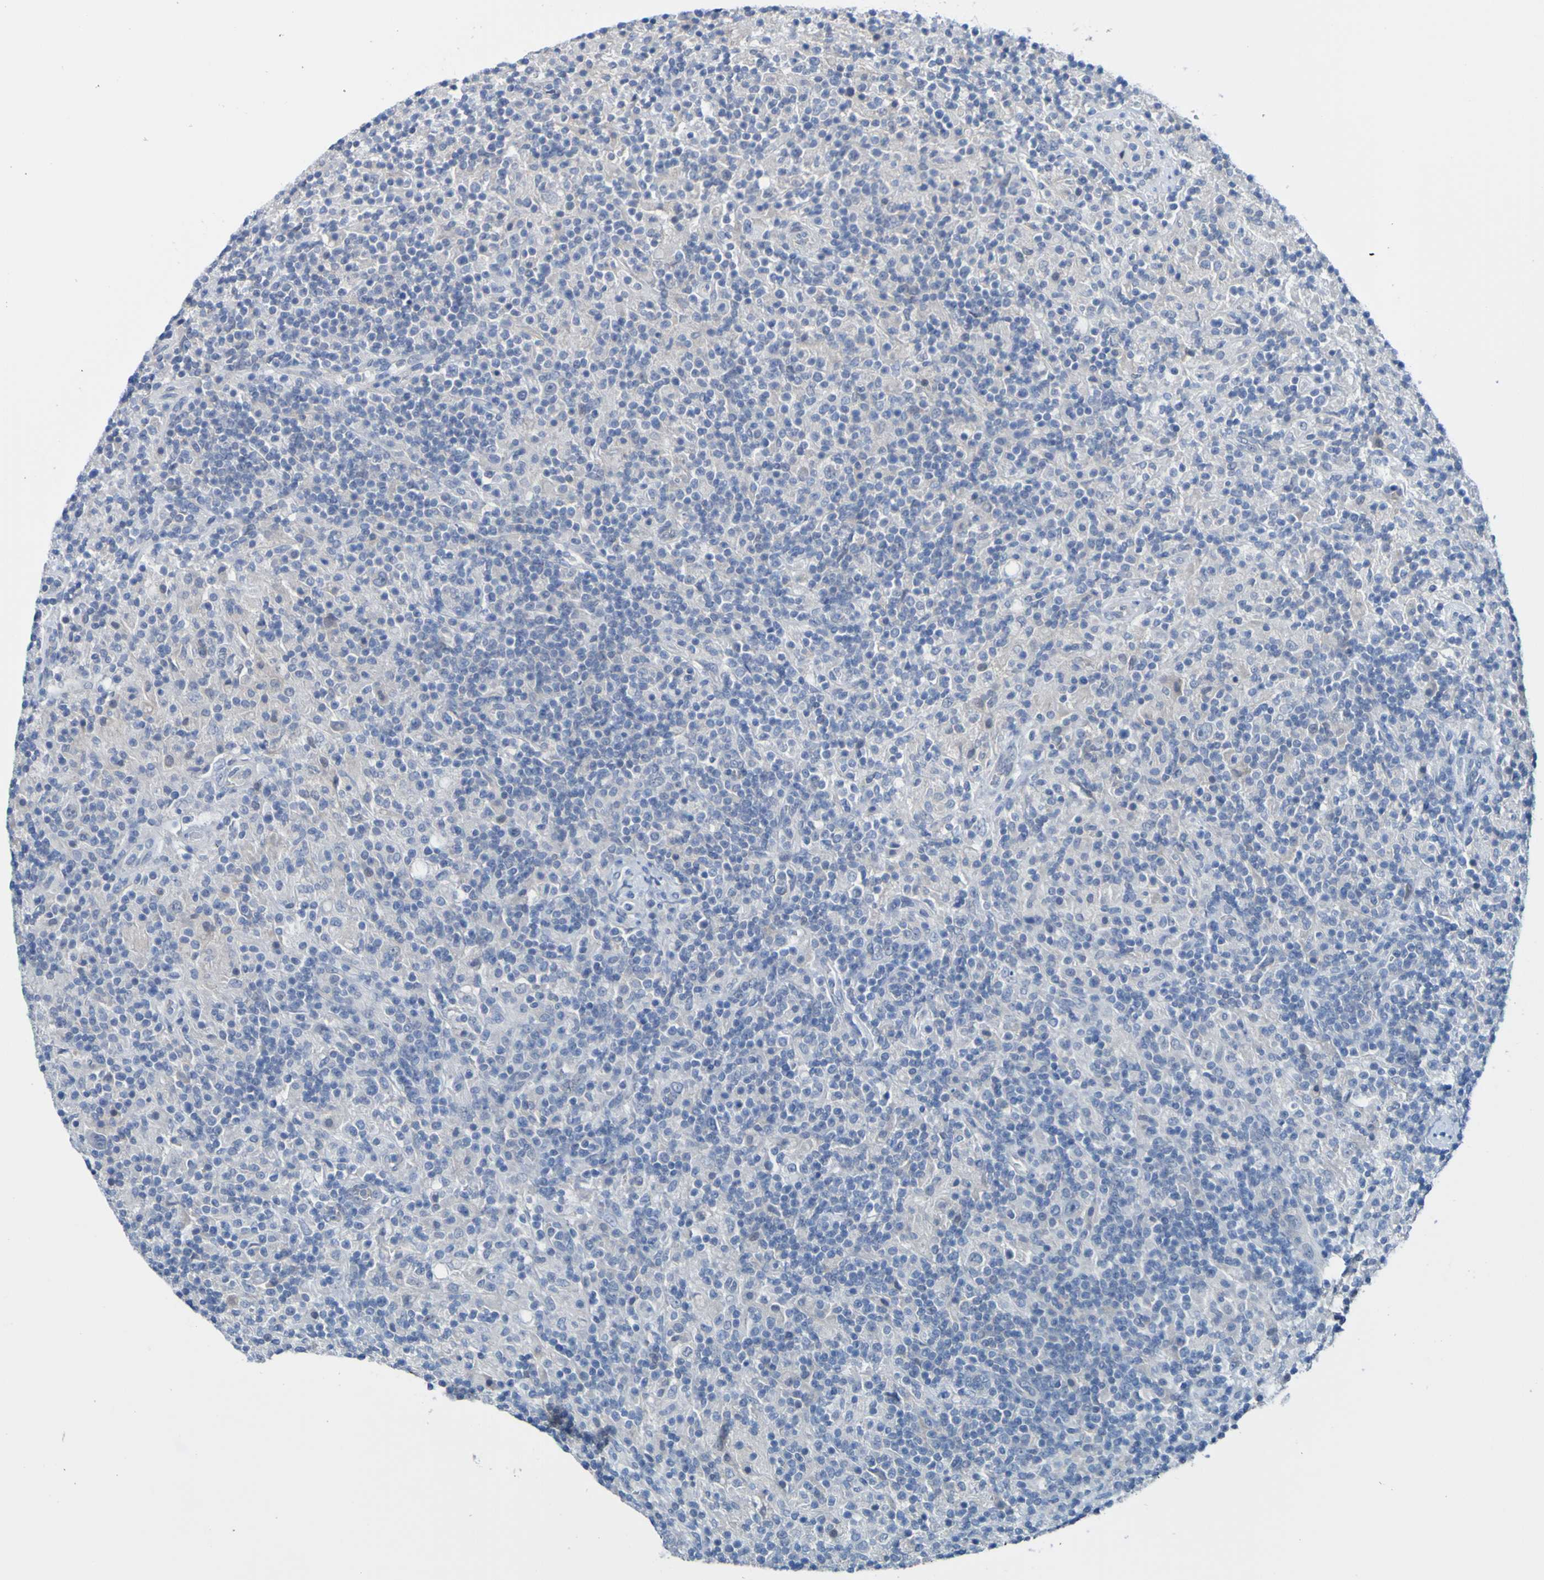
{"staining": {"intensity": "negative", "quantity": "none", "location": "none"}, "tissue": "lymphoma", "cell_type": "Tumor cells", "image_type": "cancer", "snomed": [{"axis": "morphology", "description": "Hodgkin's disease, NOS"}, {"axis": "topography", "description": "Lymph node"}], "caption": "Tumor cells are negative for protein expression in human Hodgkin's disease.", "gene": "ACMSD", "patient": {"sex": "male", "age": 70}}